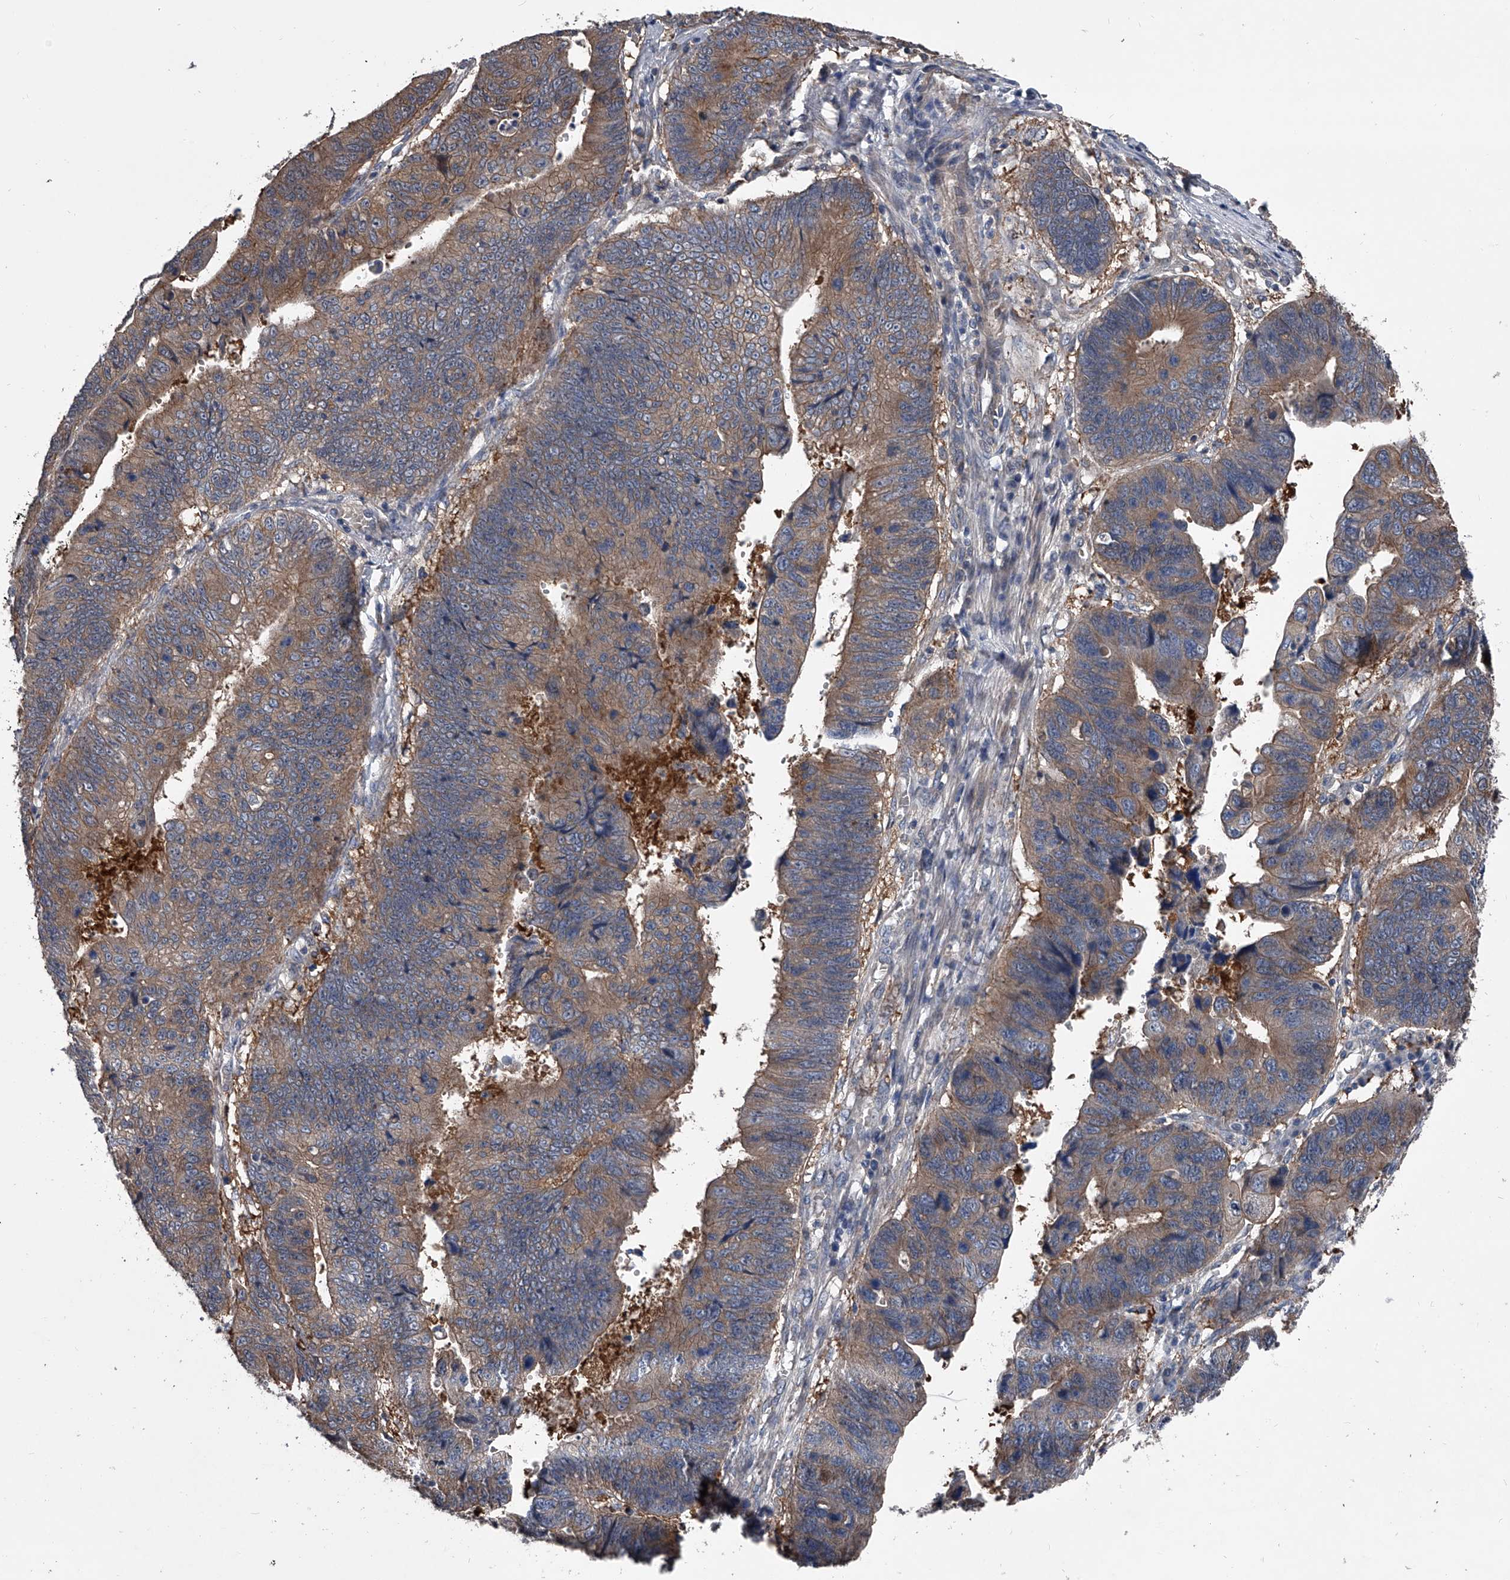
{"staining": {"intensity": "moderate", "quantity": ">75%", "location": "cytoplasmic/membranous"}, "tissue": "stomach cancer", "cell_type": "Tumor cells", "image_type": "cancer", "snomed": [{"axis": "morphology", "description": "Adenocarcinoma, NOS"}, {"axis": "topography", "description": "Stomach"}], "caption": "Stomach cancer tissue displays moderate cytoplasmic/membranous staining in about >75% of tumor cells, visualized by immunohistochemistry. (IHC, brightfield microscopy, high magnification).", "gene": "KIF13A", "patient": {"sex": "male", "age": 59}}